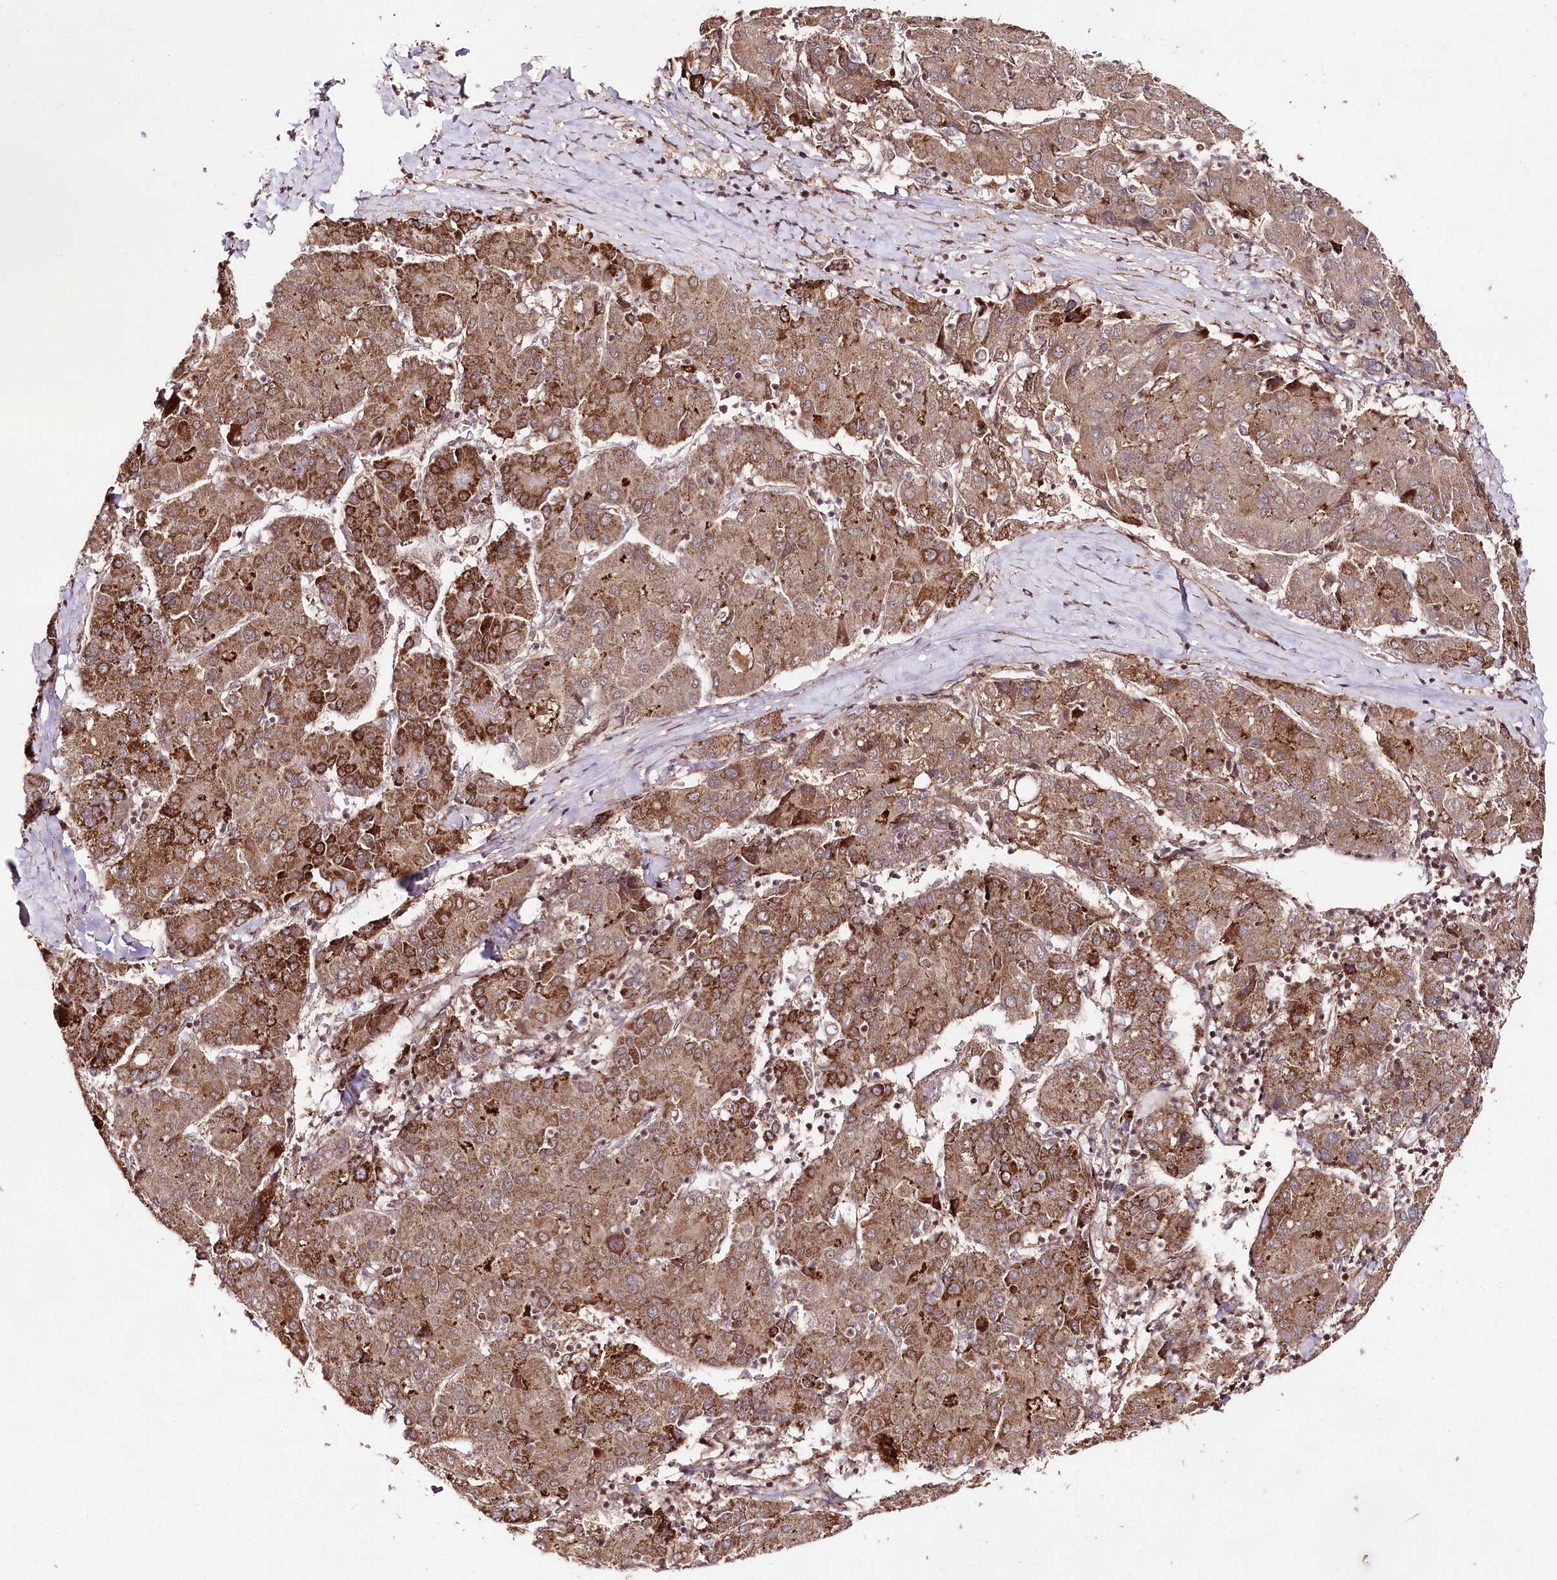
{"staining": {"intensity": "moderate", "quantity": ">75%", "location": "cytoplasmic/membranous"}, "tissue": "liver cancer", "cell_type": "Tumor cells", "image_type": "cancer", "snomed": [{"axis": "morphology", "description": "Carcinoma, Hepatocellular, NOS"}, {"axis": "topography", "description": "Liver"}], "caption": "Immunohistochemical staining of hepatocellular carcinoma (liver) reveals medium levels of moderate cytoplasmic/membranous protein staining in approximately >75% of tumor cells.", "gene": "PHLDB1", "patient": {"sex": "male", "age": 65}}